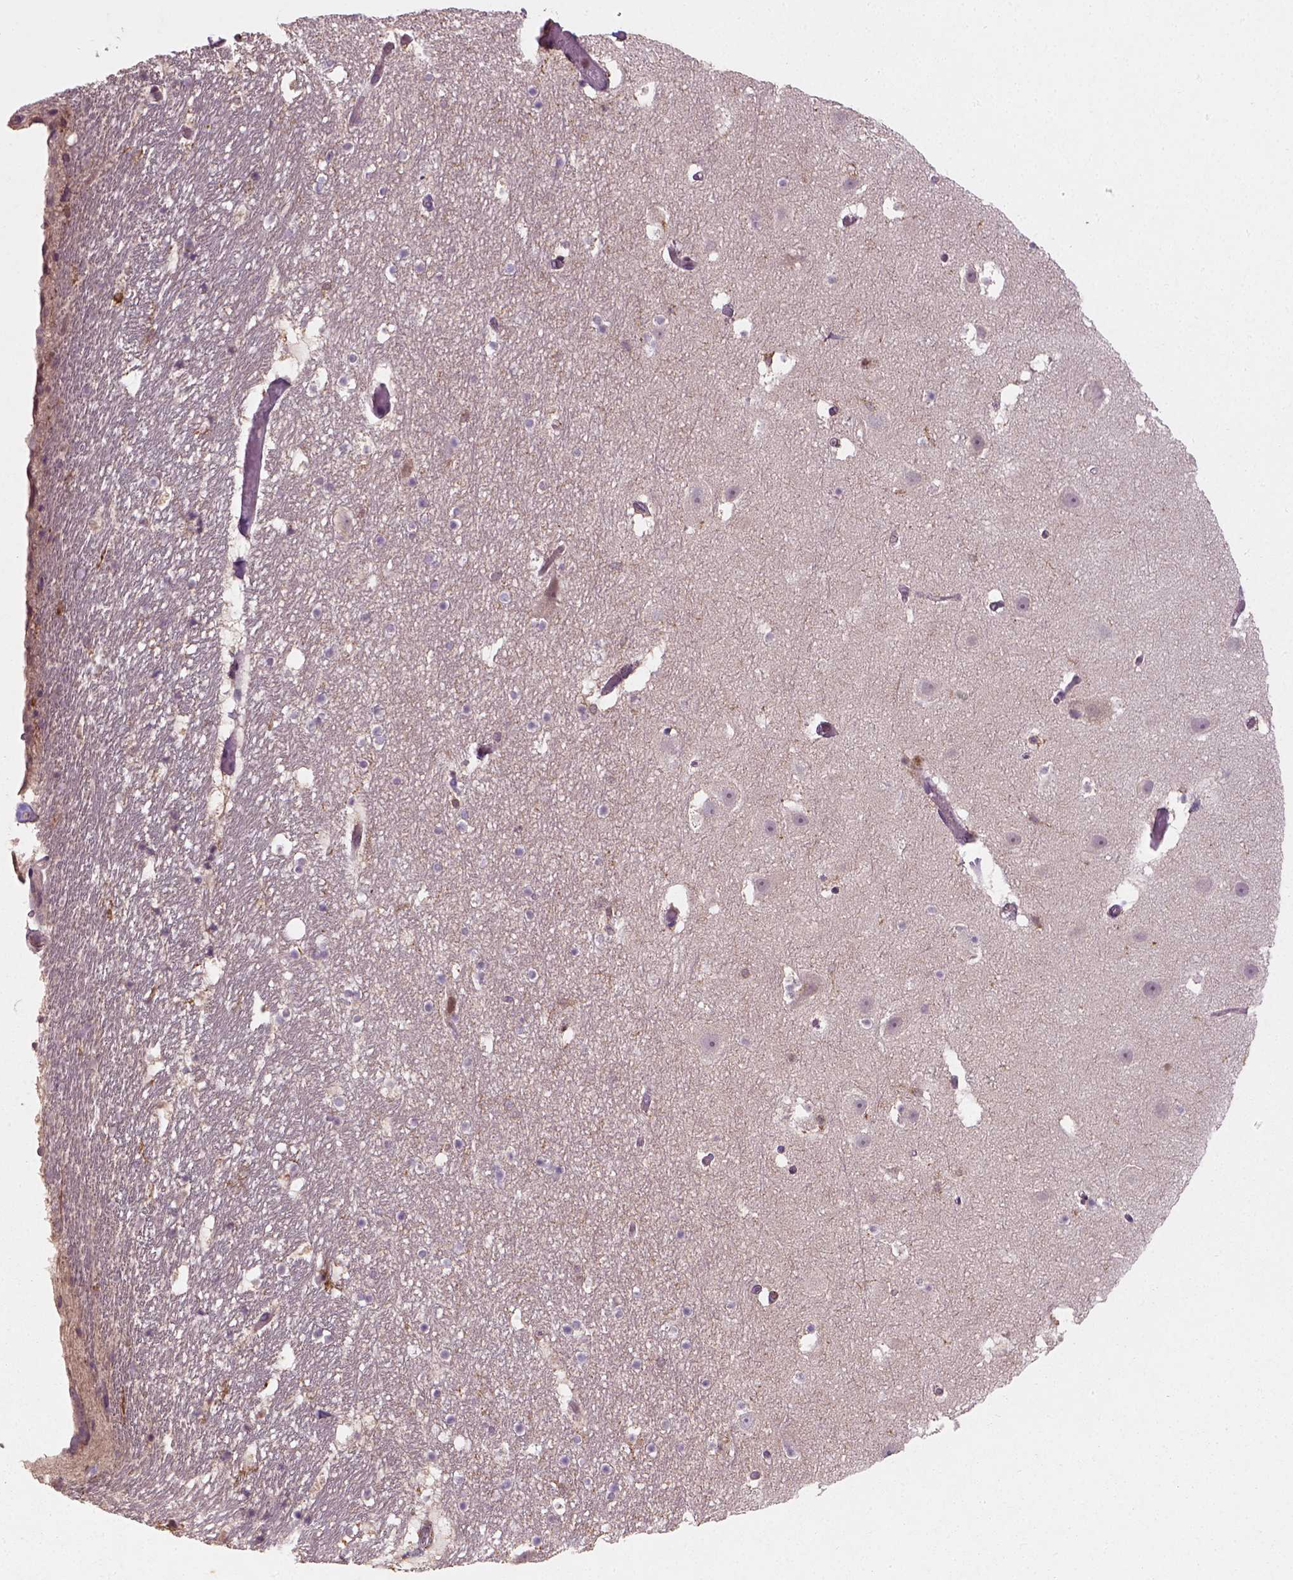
{"staining": {"intensity": "negative", "quantity": "none", "location": "none"}, "tissue": "hippocampus", "cell_type": "Glial cells", "image_type": "normal", "snomed": [{"axis": "morphology", "description": "Normal tissue, NOS"}, {"axis": "topography", "description": "Hippocampus"}], "caption": "Hippocampus stained for a protein using IHC shows no positivity glial cells.", "gene": "CAMKK1", "patient": {"sex": "male", "age": 26}}